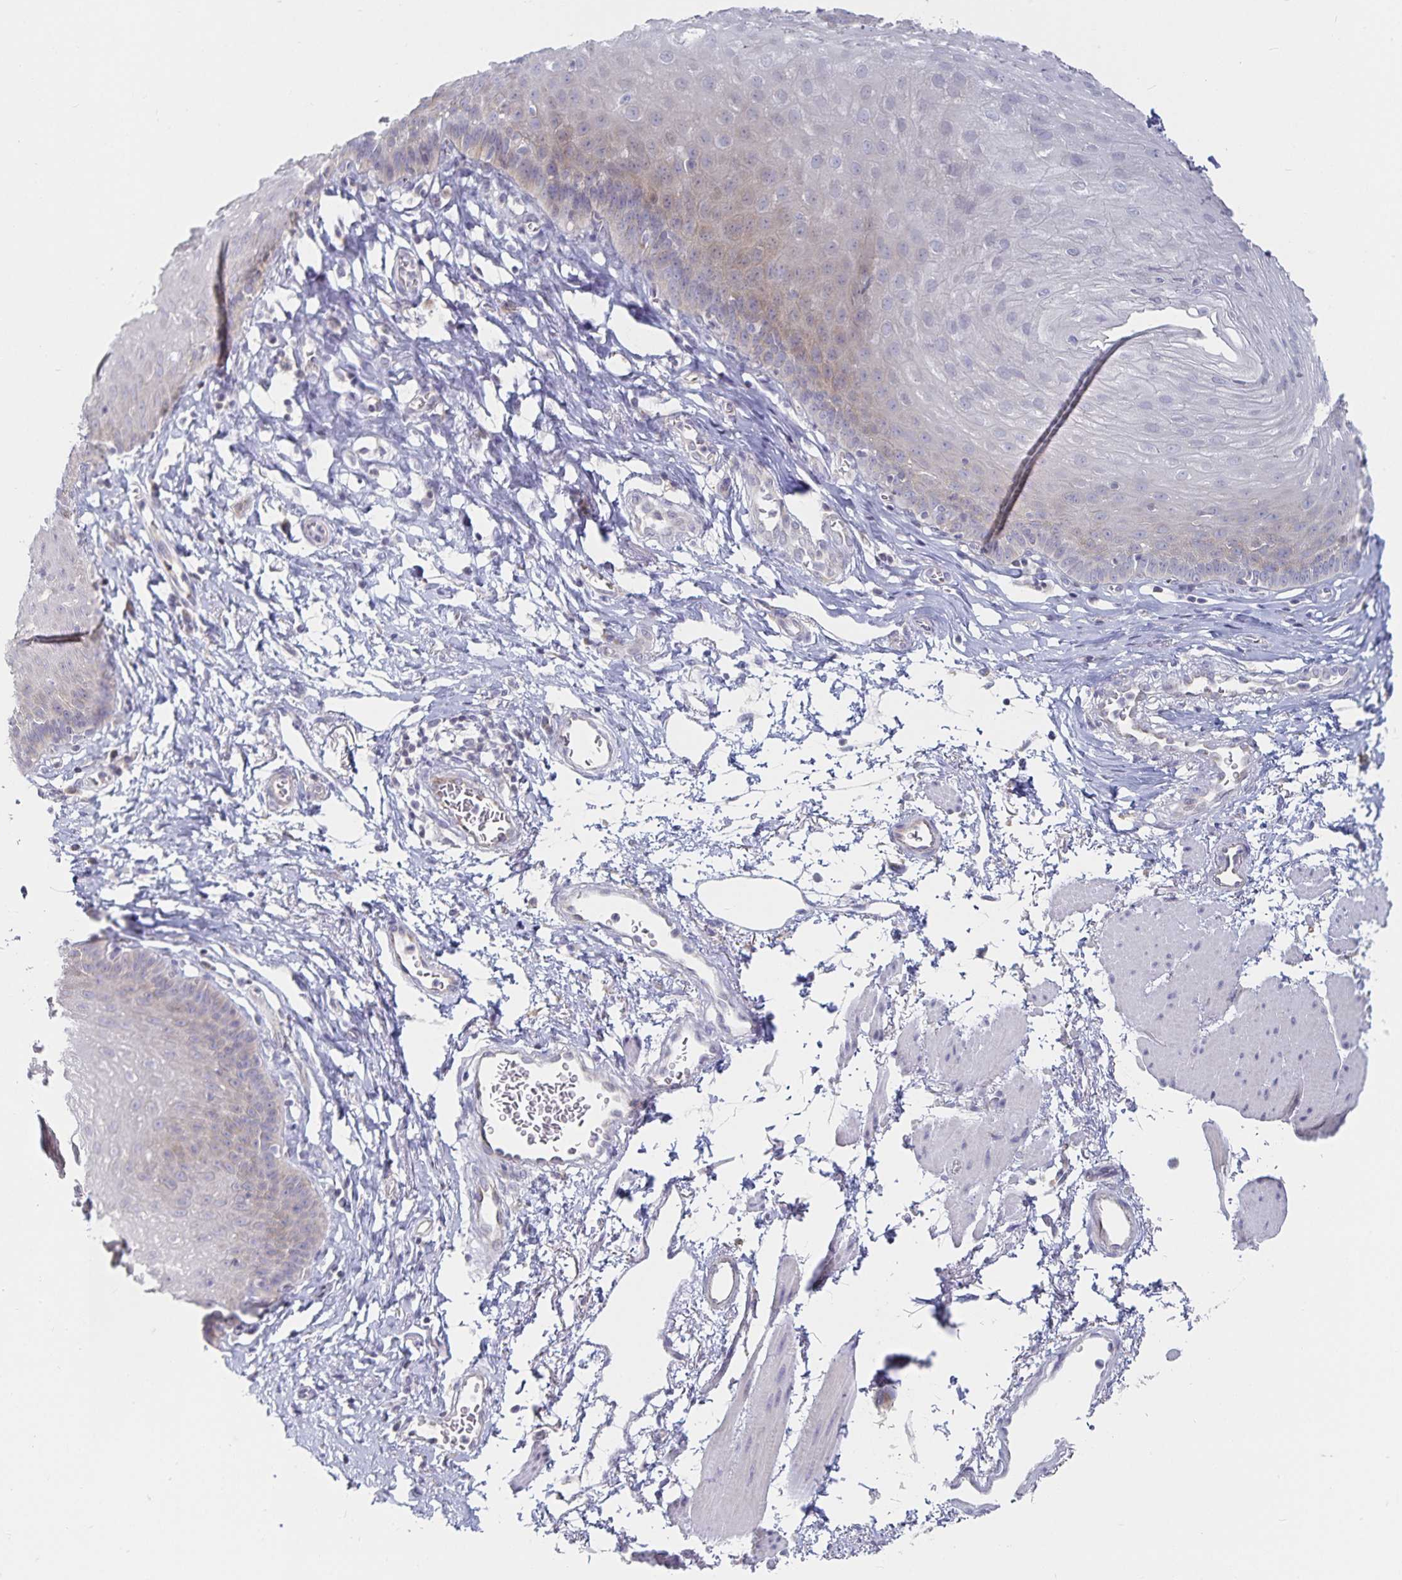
{"staining": {"intensity": "weak", "quantity": "<25%", "location": "cytoplasmic/membranous"}, "tissue": "esophagus", "cell_type": "Squamous epithelial cells", "image_type": "normal", "snomed": [{"axis": "morphology", "description": "Normal tissue, NOS"}, {"axis": "topography", "description": "Esophagus"}], "caption": "IHC of unremarkable esophagus exhibits no positivity in squamous epithelial cells.", "gene": "SFTPA1", "patient": {"sex": "female", "age": 81}}